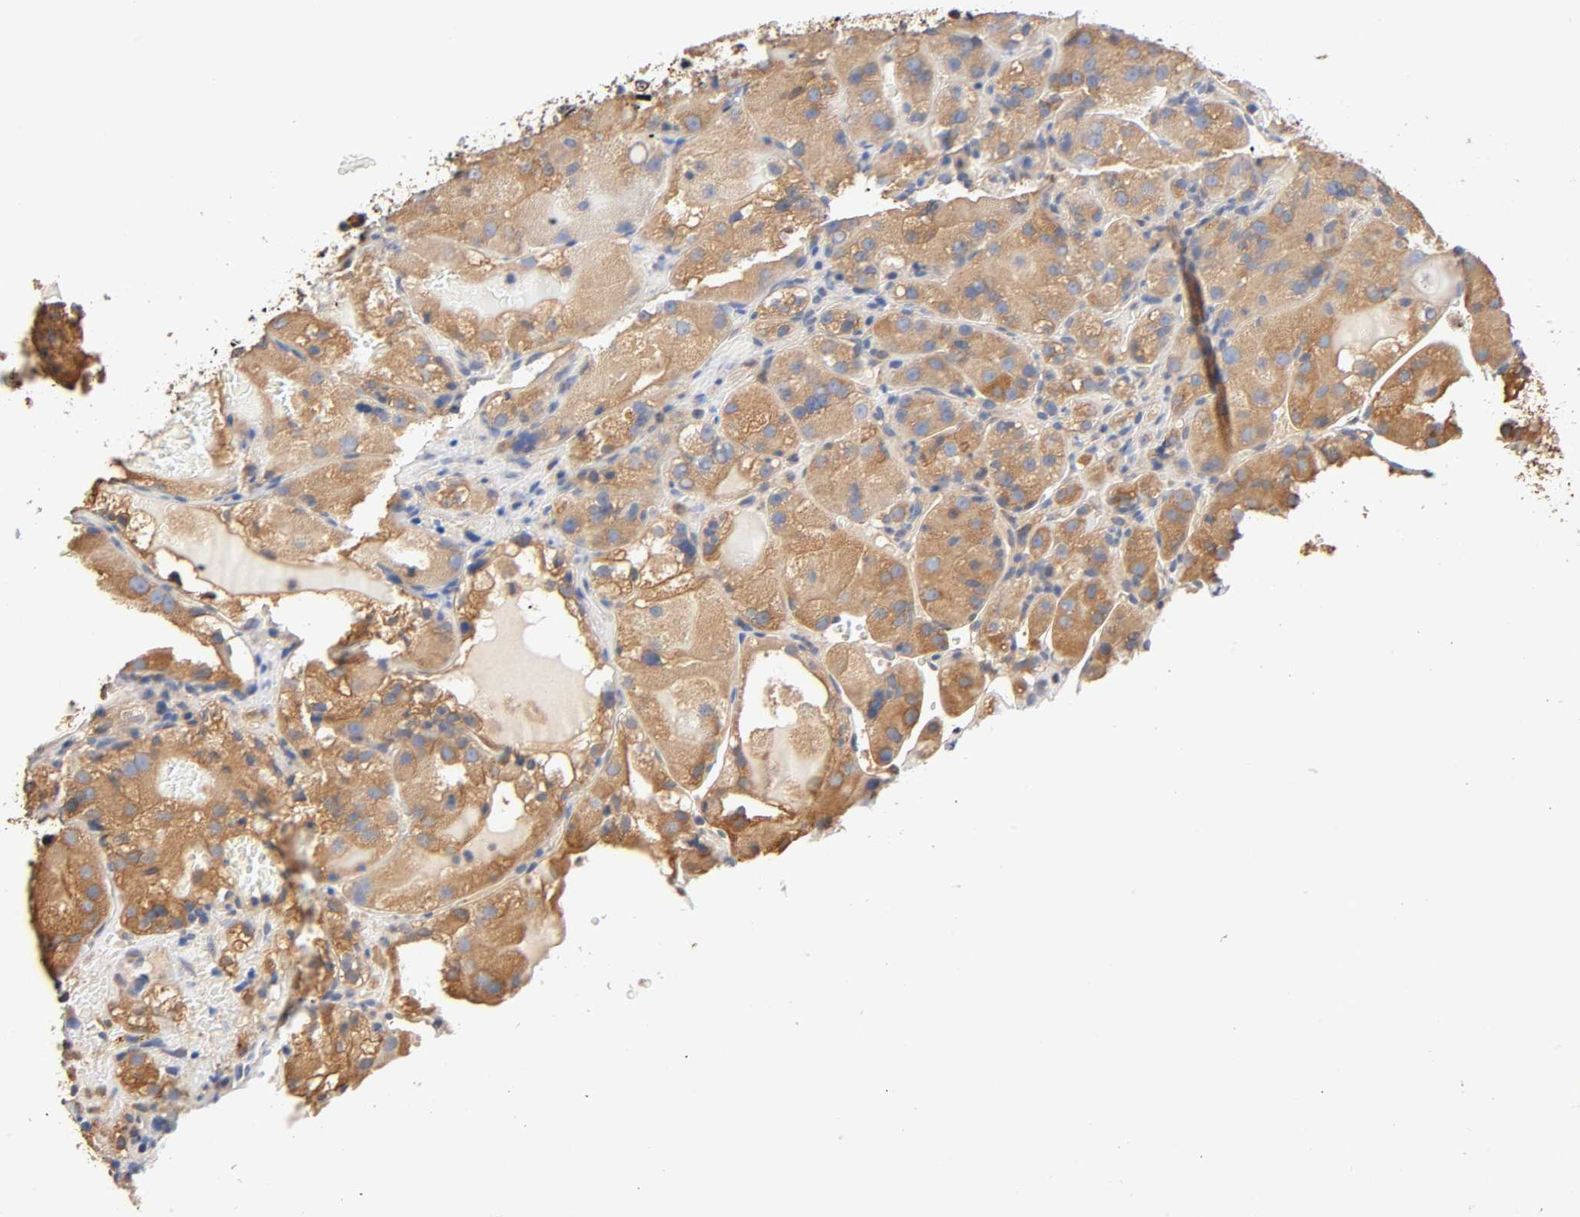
{"staining": {"intensity": "moderate", "quantity": ">75%", "location": "cytoplasmic/membranous"}, "tissue": "renal cancer", "cell_type": "Tumor cells", "image_type": "cancer", "snomed": [{"axis": "morphology", "description": "Normal tissue, NOS"}, {"axis": "morphology", "description": "Adenocarcinoma, NOS"}, {"axis": "topography", "description": "Kidney"}], "caption": "Immunohistochemical staining of human renal adenocarcinoma shows moderate cytoplasmic/membranous protein staining in approximately >75% of tumor cells. (Brightfield microscopy of DAB IHC at high magnification).", "gene": "ALDOA", "patient": {"sex": "male", "age": 61}}